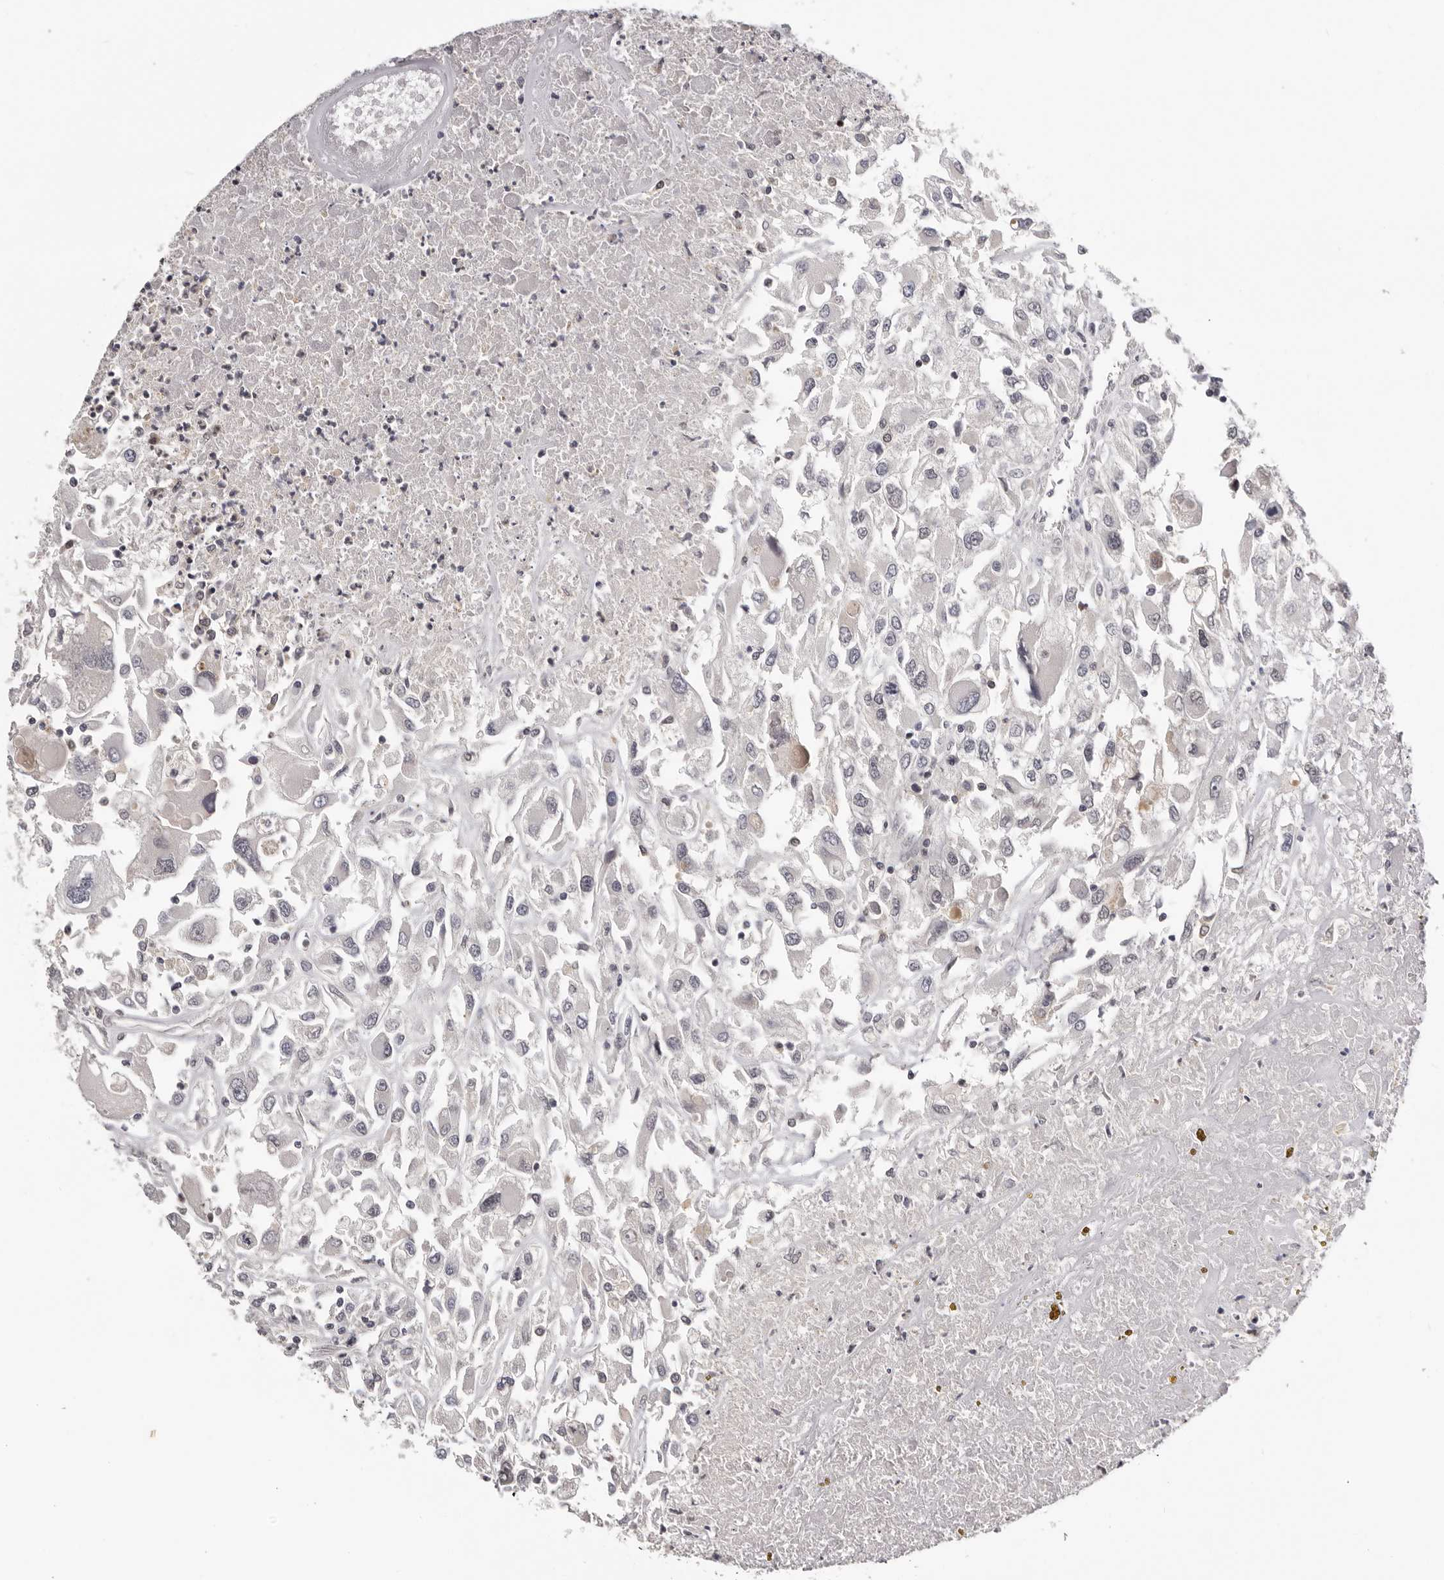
{"staining": {"intensity": "negative", "quantity": "none", "location": "none"}, "tissue": "renal cancer", "cell_type": "Tumor cells", "image_type": "cancer", "snomed": [{"axis": "morphology", "description": "Adenocarcinoma, NOS"}, {"axis": "topography", "description": "Kidney"}], "caption": "Tumor cells are negative for brown protein staining in renal adenocarcinoma.", "gene": "KIF2B", "patient": {"sex": "female", "age": 52}}